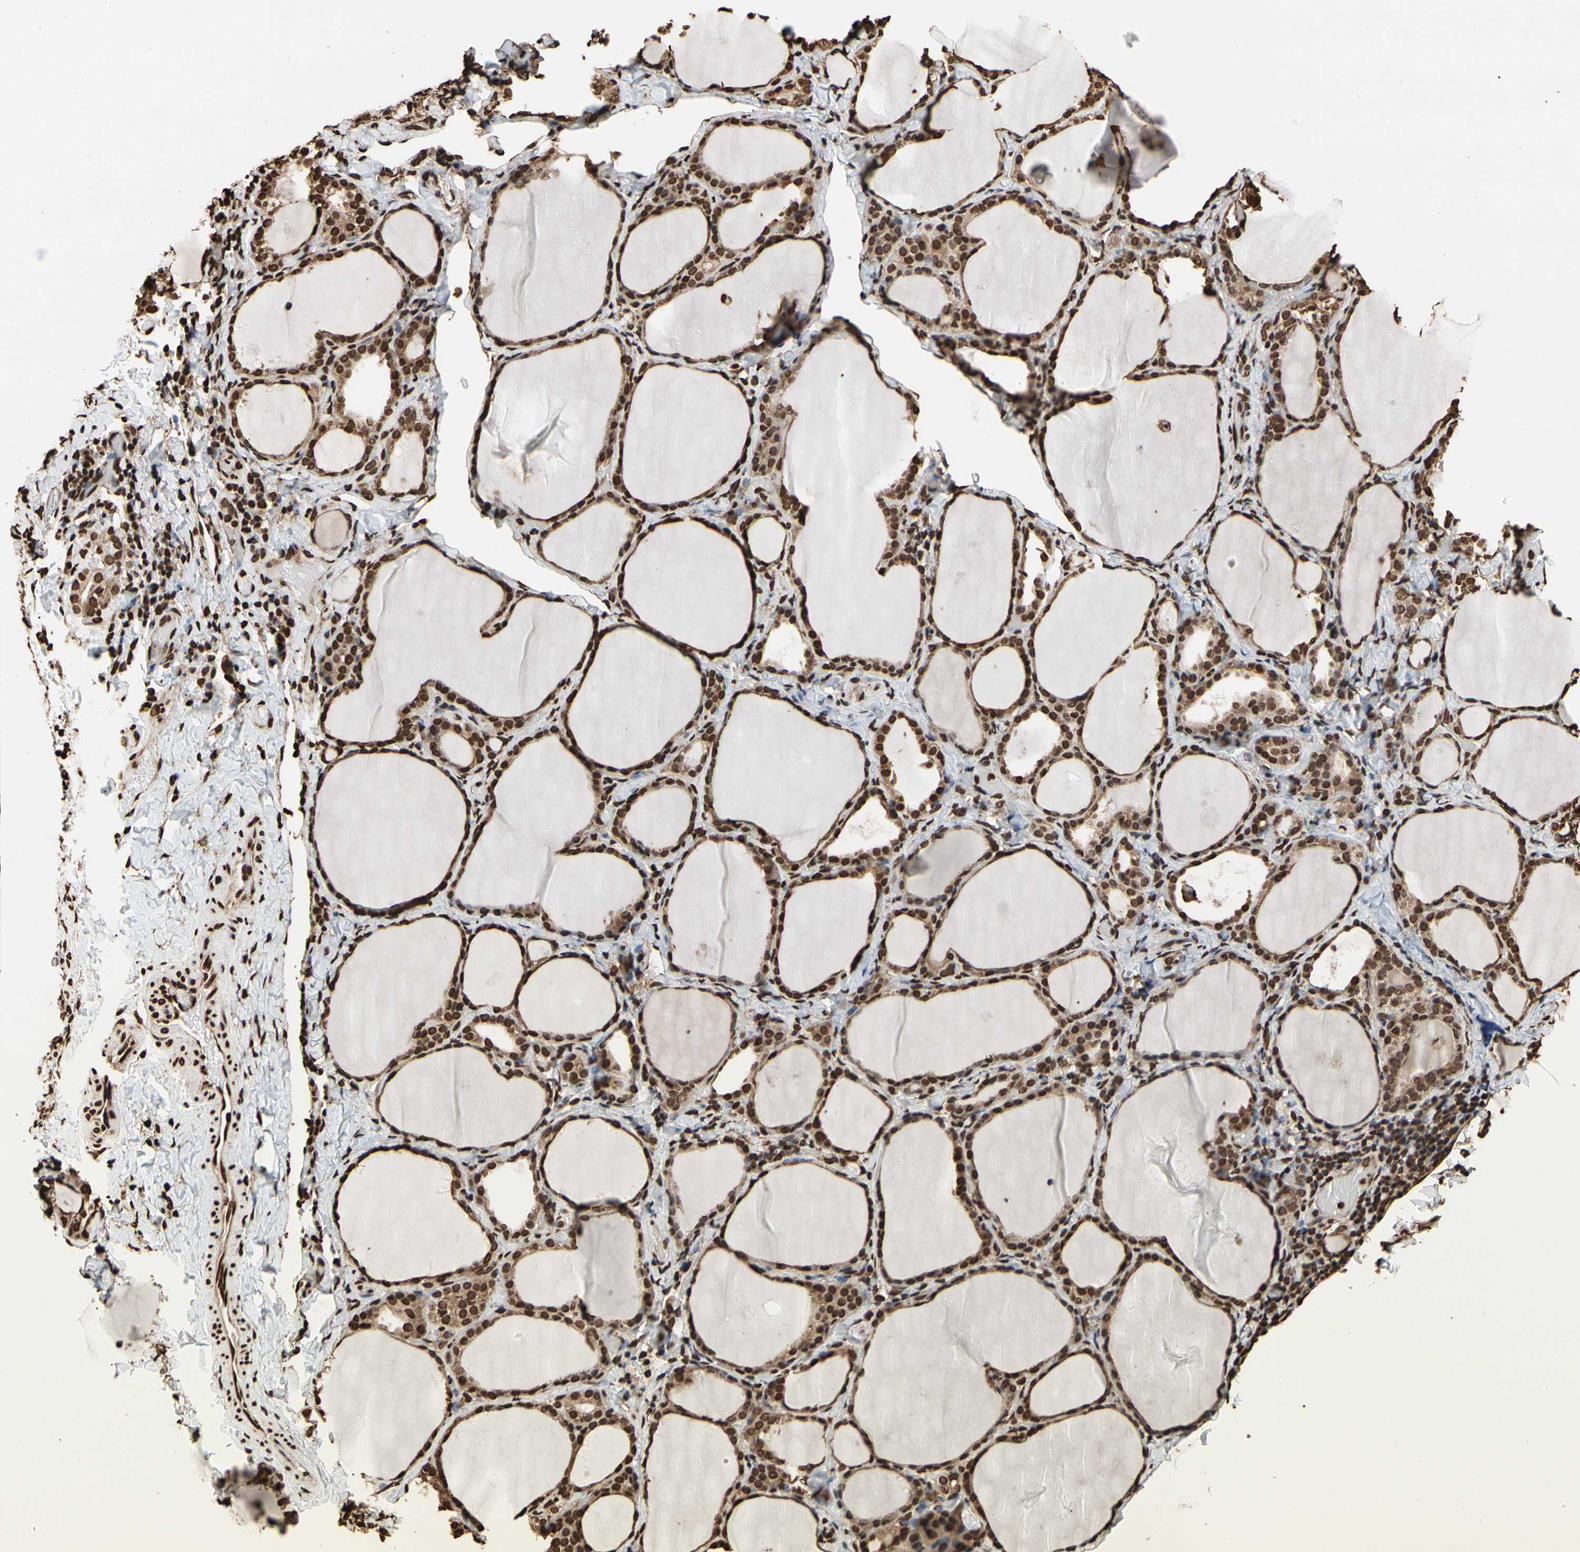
{"staining": {"intensity": "strong", "quantity": ">75%", "location": "cytoplasmic/membranous,nuclear"}, "tissue": "thyroid gland", "cell_type": "Glandular cells", "image_type": "normal", "snomed": [{"axis": "morphology", "description": "Normal tissue, NOS"}, {"axis": "morphology", "description": "Papillary adenocarcinoma, NOS"}, {"axis": "topography", "description": "Thyroid gland"}], "caption": "Thyroid gland stained for a protein (brown) displays strong cytoplasmic/membranous,nuclear positive expression in about >75% of glandular cells.", "gene": "HNRNPK", "patient": {"sex": "female", "age": 30}}